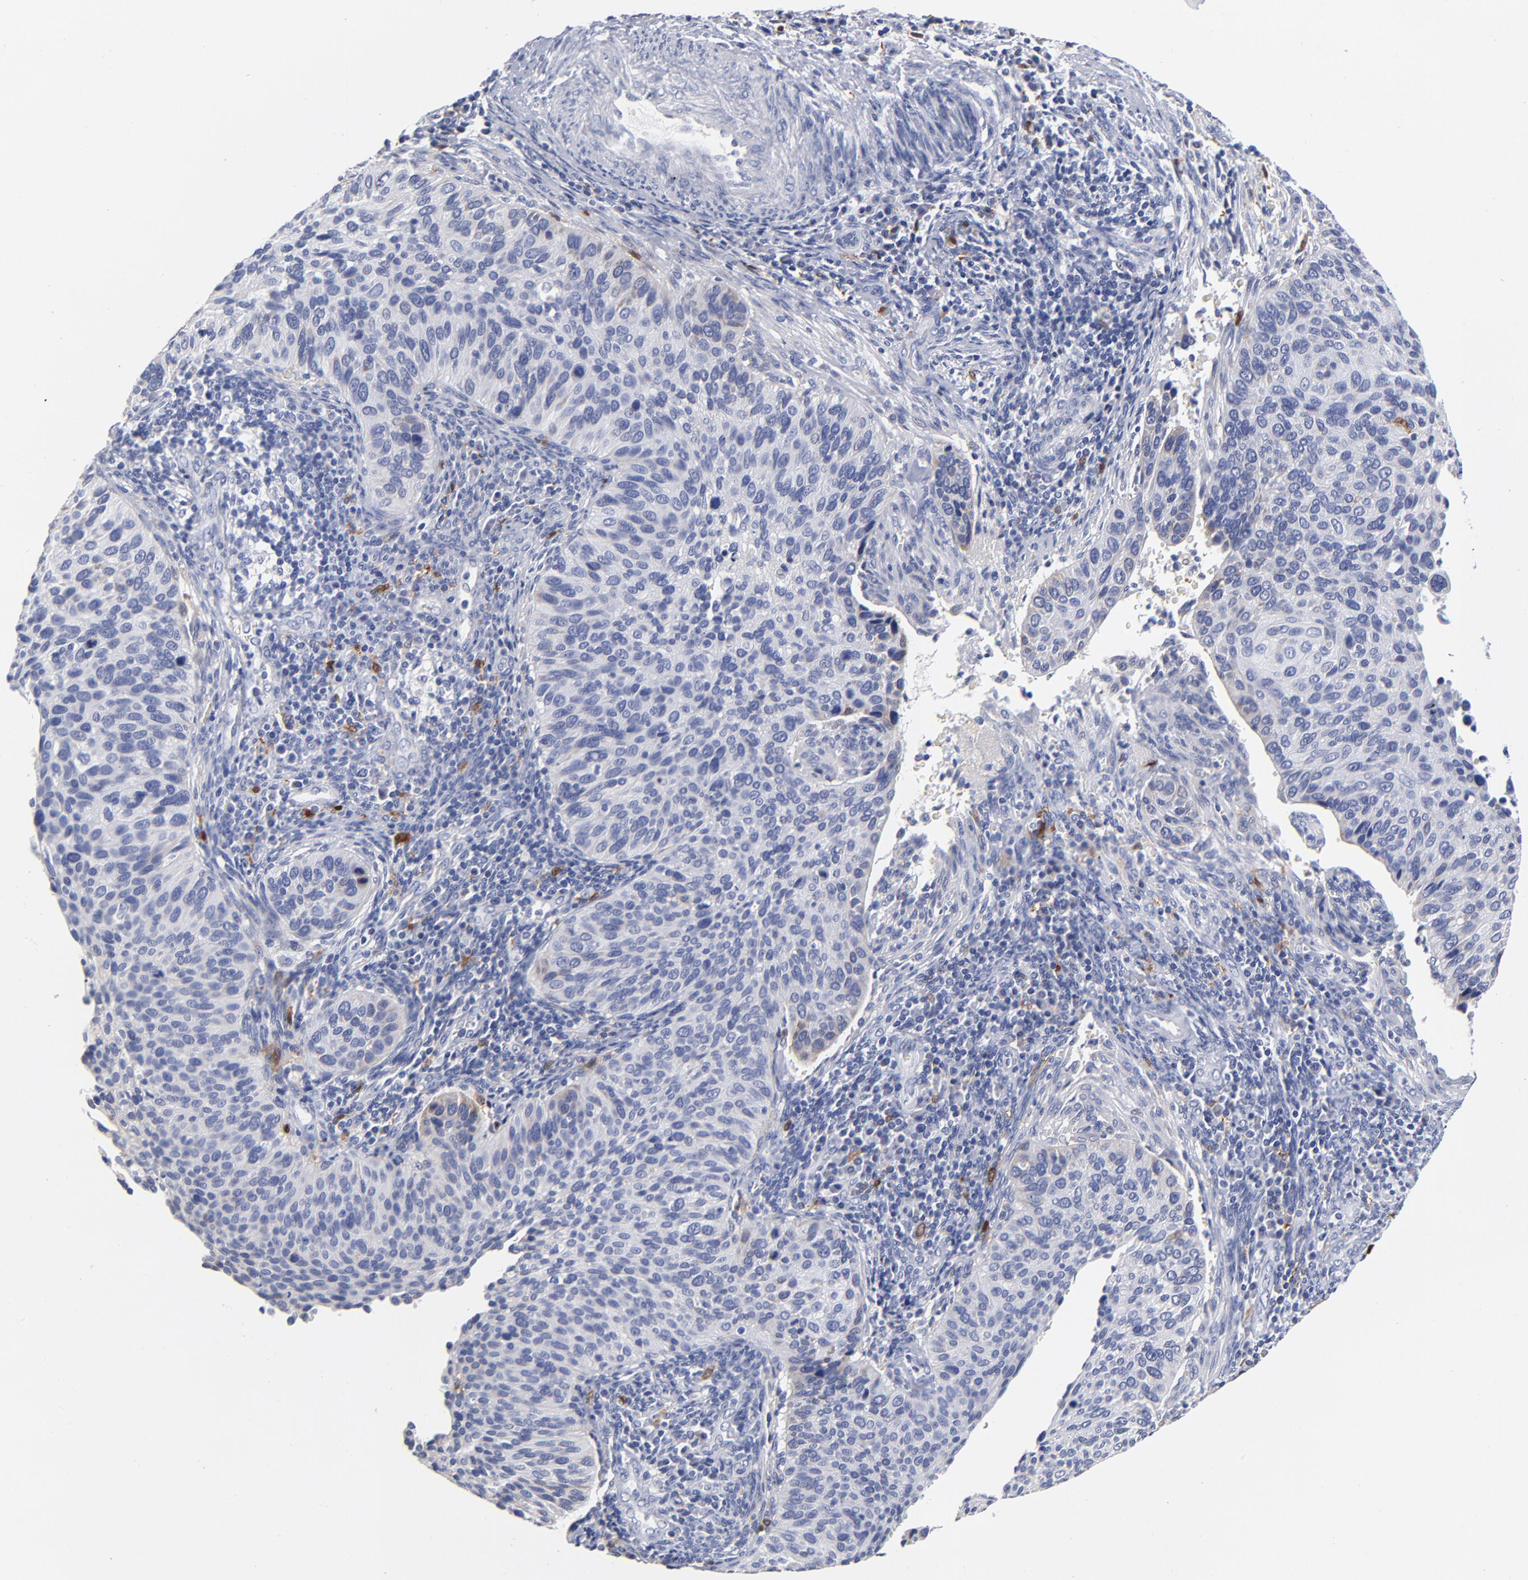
{"staining": {"intensity": "negative", "quantity": "none", "location": "none"}, "tissue": "cervical cancer", "cell_type": "Tumor cells", "image_type": "cancer", "snomed": [{"axis": "morphology", "description": "Adenocarcinoma, NOS"}, {"axis": "topography", "description": "Cervix"}], "caption": "This histopathology image is of cervical adenocarcinoma stained with immunohistochemistry (IHC) to label a protein in brown with the nuclei are counter-stained blue. There is no positivity in tumor cells.", "gene": "PTP4A1", "patient": {"sex": "female", "age": 29}}